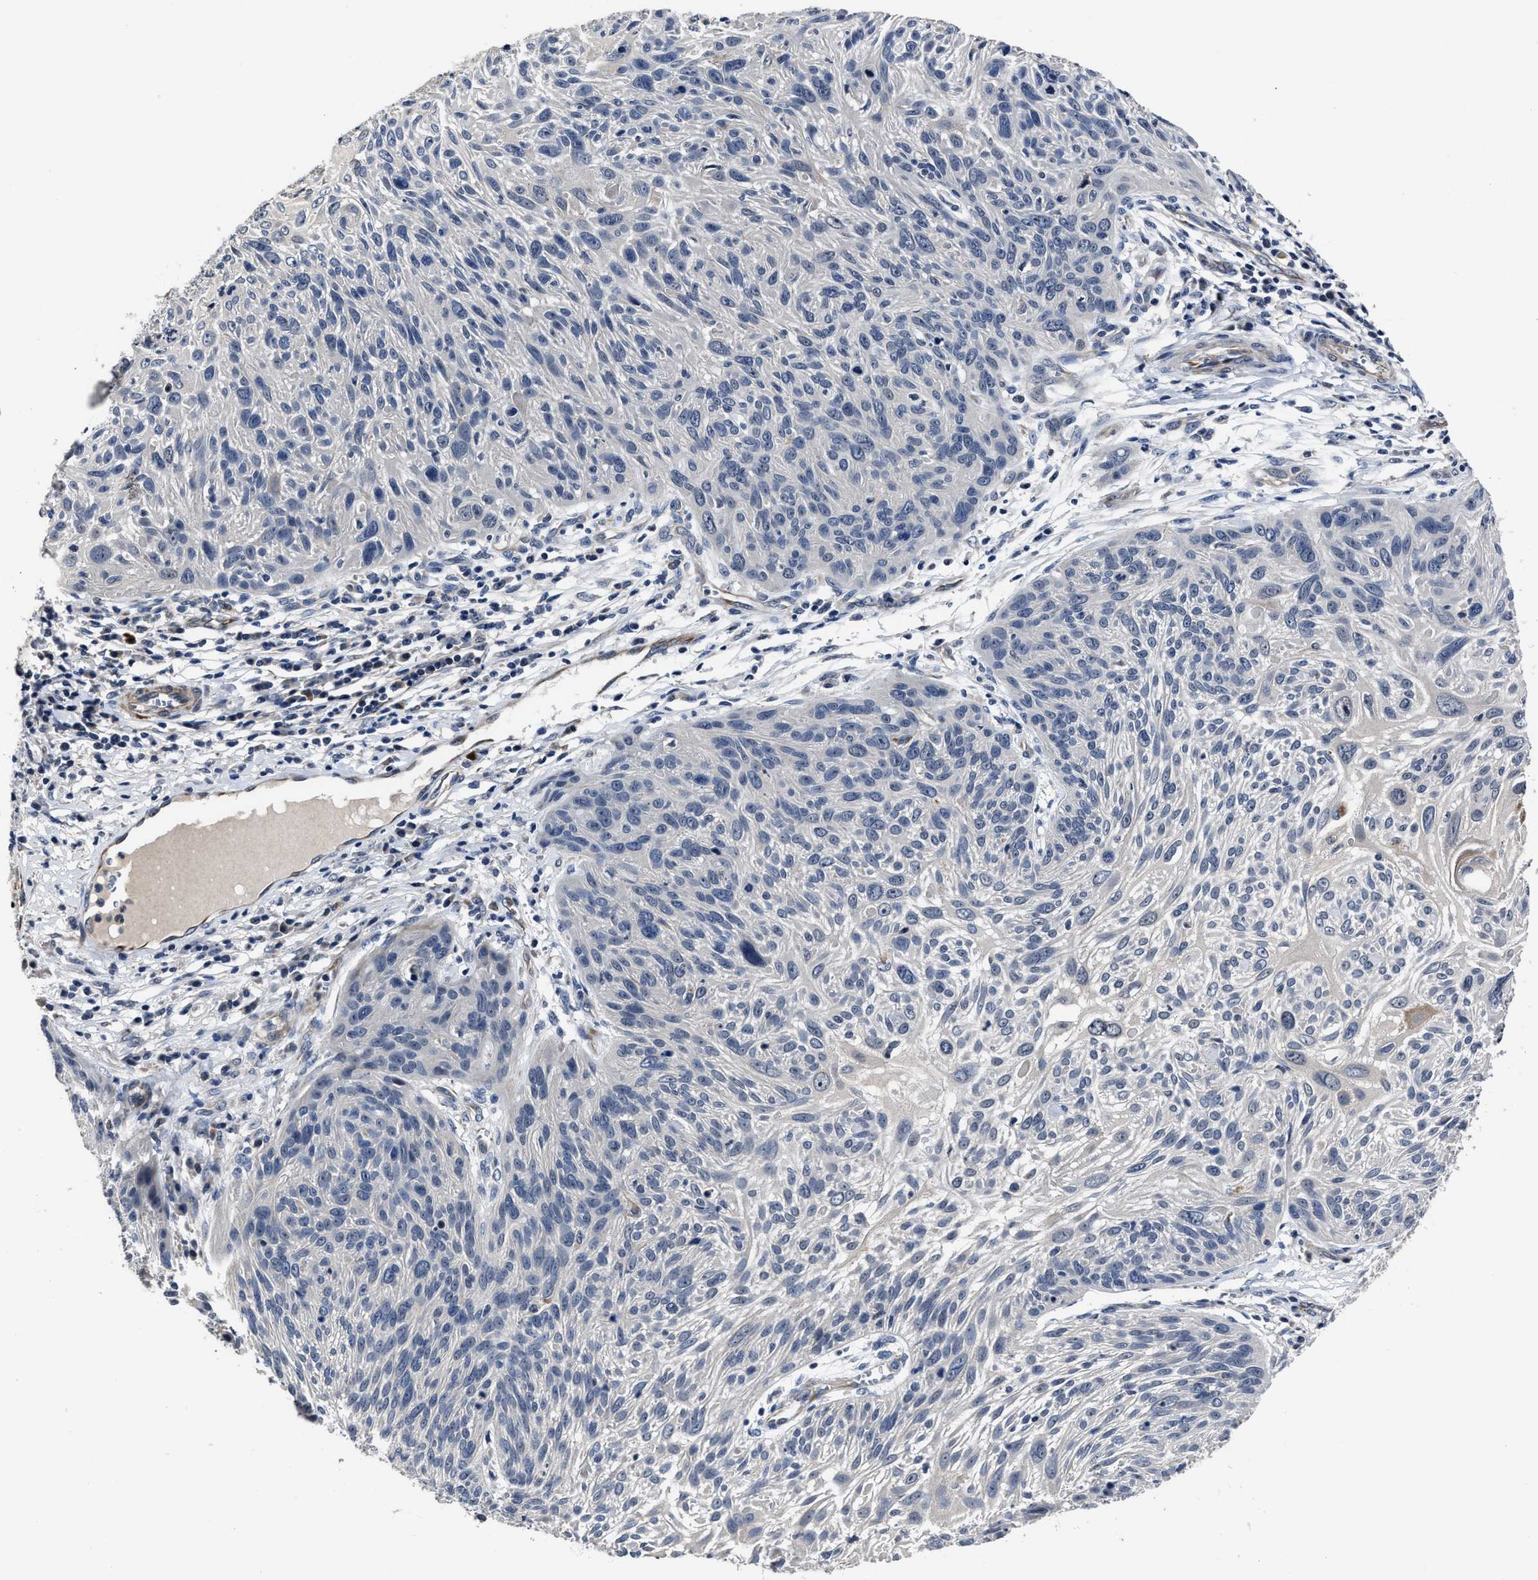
{"staining": {"intensity": "negative", "quantity": "none", "location": "none"}, "tissue": "cervical cancer", "cell_type": "Tumor cells", "image_type": "cancer", "snomed": [{"axis": "morphology", "description": "Squamous cell carcinoma, NOS"}, {"axis": "topography", "description": "Cervix"}], "caption": "This is an immunohistochemistry (IHC) micrograph of human cervical squamous cell carcinoma. There is no expression in tumor cells.", "gene": "RSBN1L", "patient": {"sex": "female", "age": 51}}